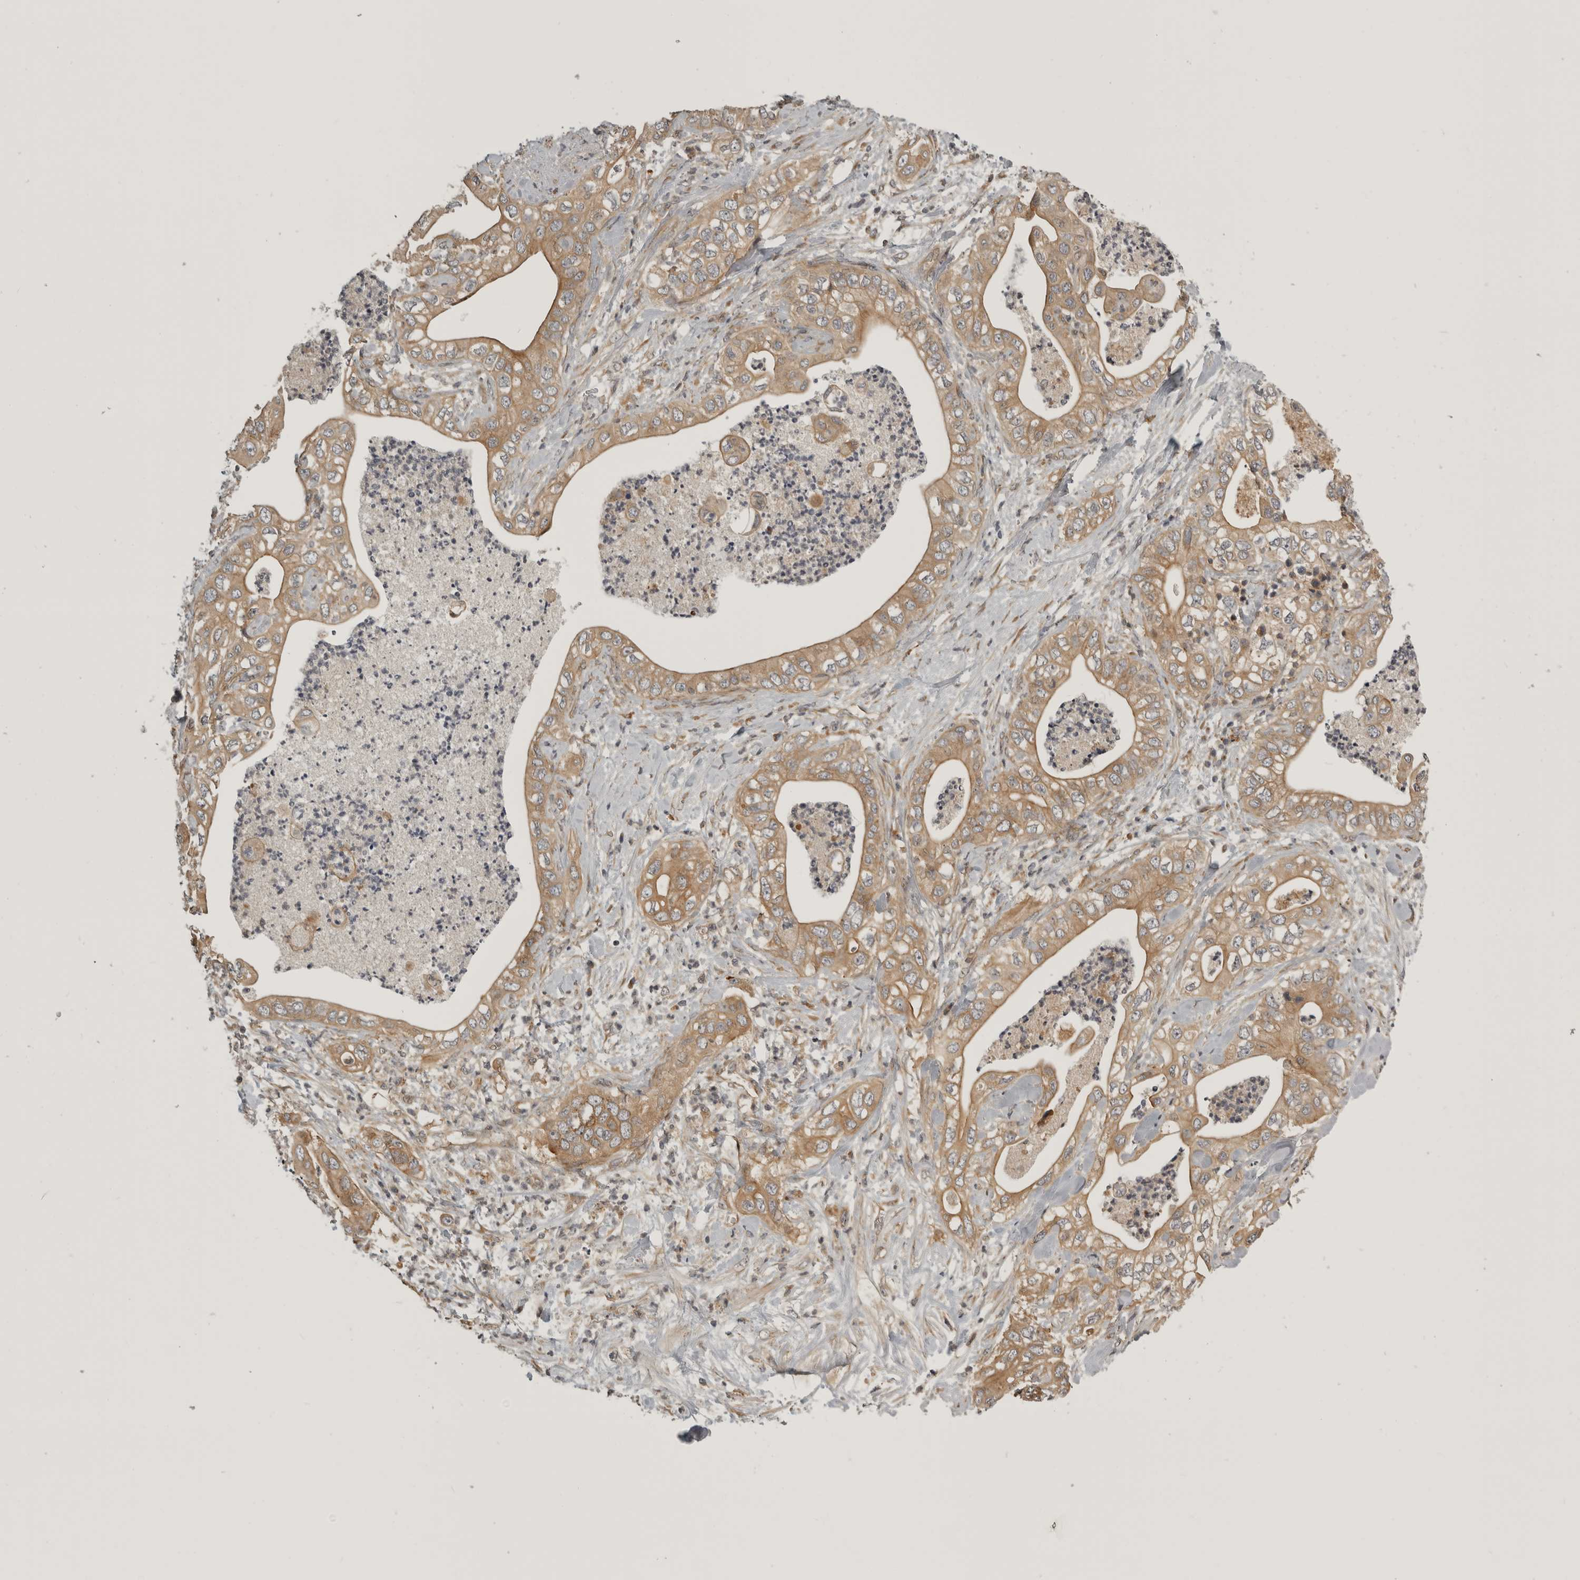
{"staining": {"intensity": "moderate", "quantity": ">75%", "location": "cytoplasmic/membranous"}, "tissue": "pancreatic cancer", "cell_type": "Tumor cells", "image_type": "cancer", "snomed": [{"axis": "morphology", "description": "Adenocarcinoma, NOS"}, {"axis": "topography", "description": "Pancreas"}], "caption": "Immunohistochemical staining of human pancreatic cancer reveals medium levels of moderate cytoplasmic/membranous protein staining in approximately >75% of tumor cells.", "gene": "CUEDC1", "patient": {"sex": "female", "age": 78}}